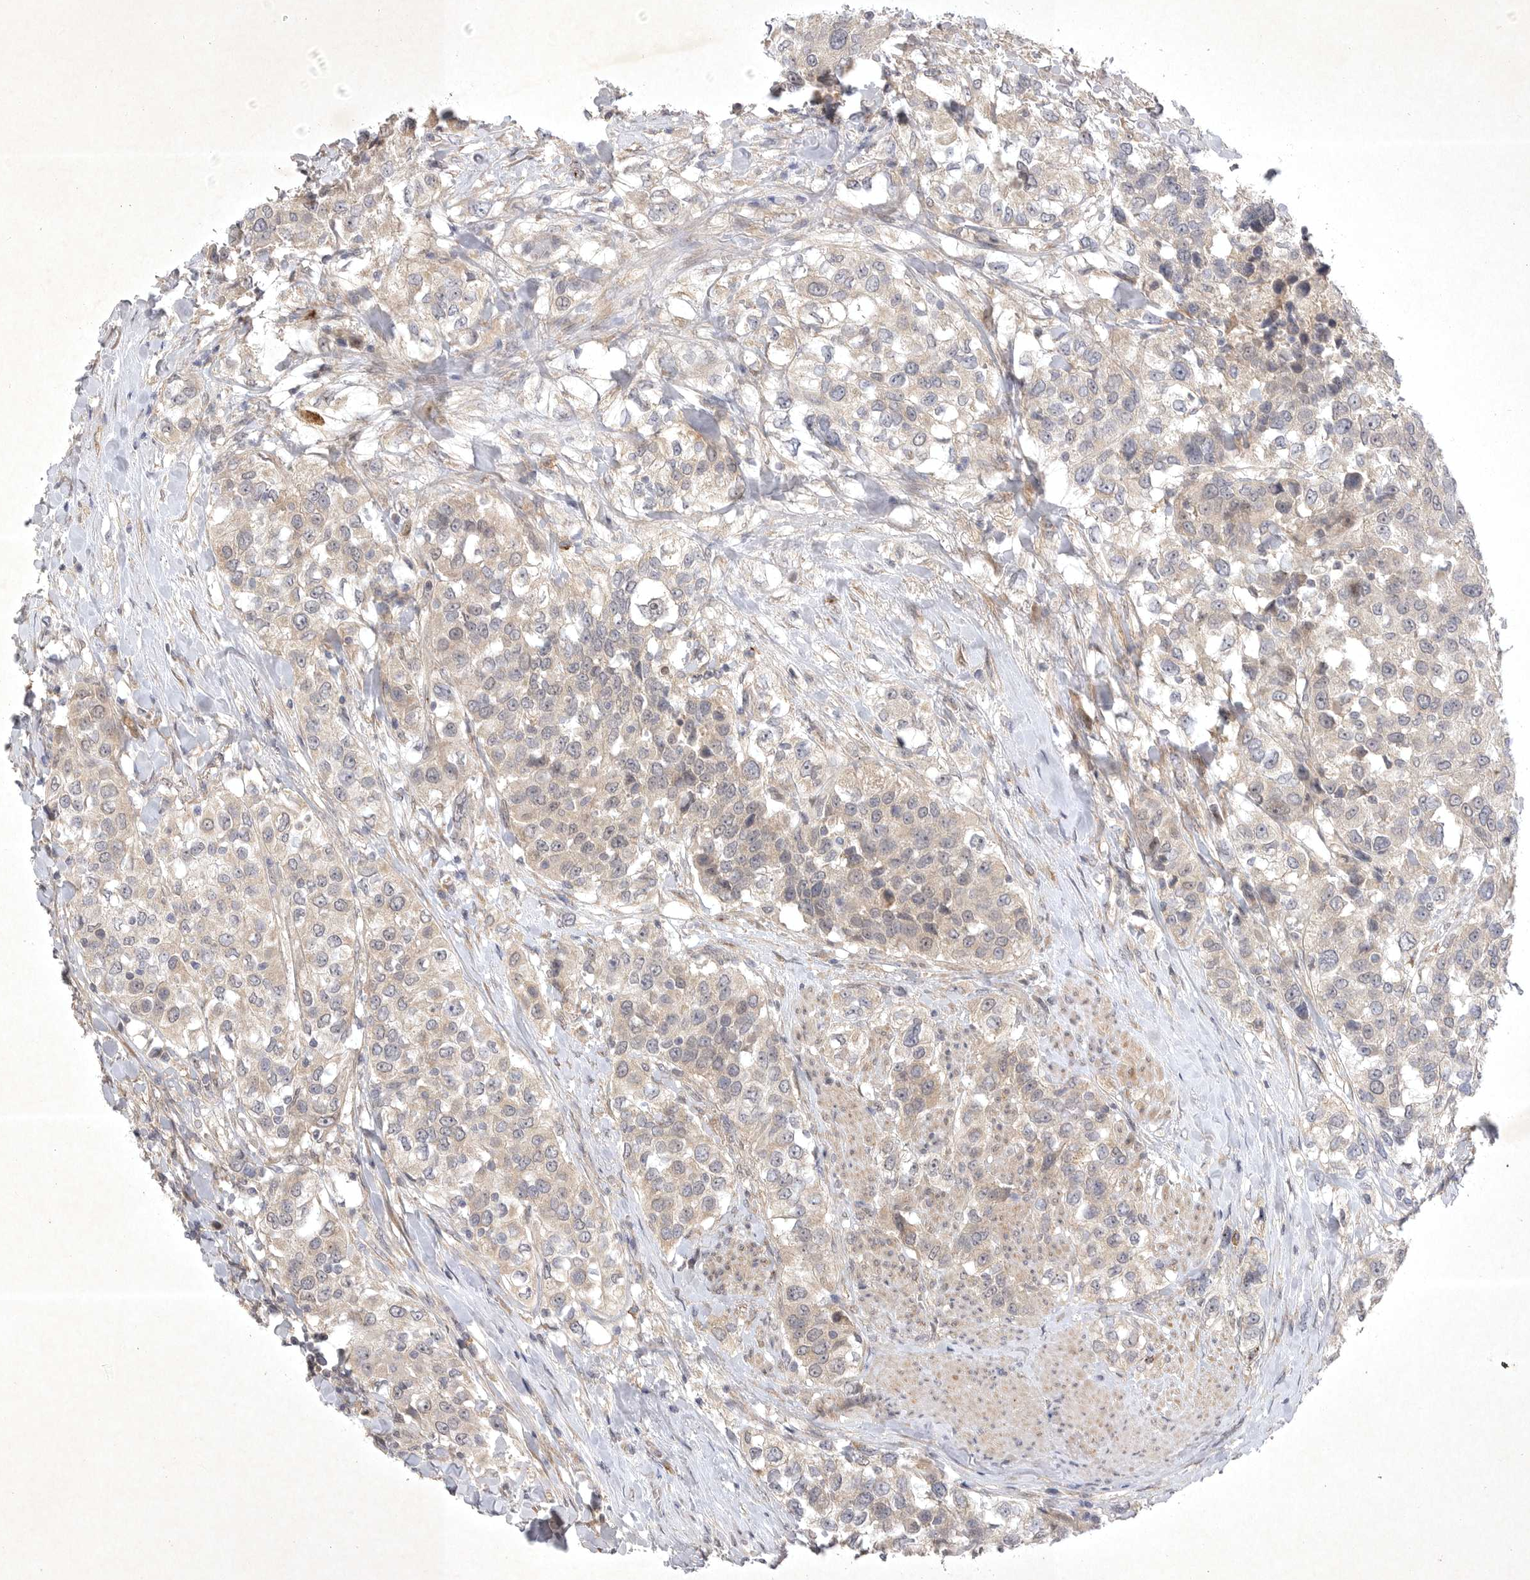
{"staining": {"intensity": "weak", "quantity": "<25%", "location": "cytoplasmic/membranous"}, "tissue": "urothelial cancer", "cell_type": "Tumor cells", "image_type": "cancer", "snomed": [{"axis": "morphology", "description": "Urothelial carcinoma, High grade"}, {"axis": "topography", "description": "Urinary bladder"}], "caption": "This photomicrograph is of high-grade urothelial carcinoma stained with IHC to label a protein in brown with the nuclei are counter-stained blue. There is no expression in tumor cells.", "gene": "PTPDC1", "patient": {"sex": "female", "age": 80}}